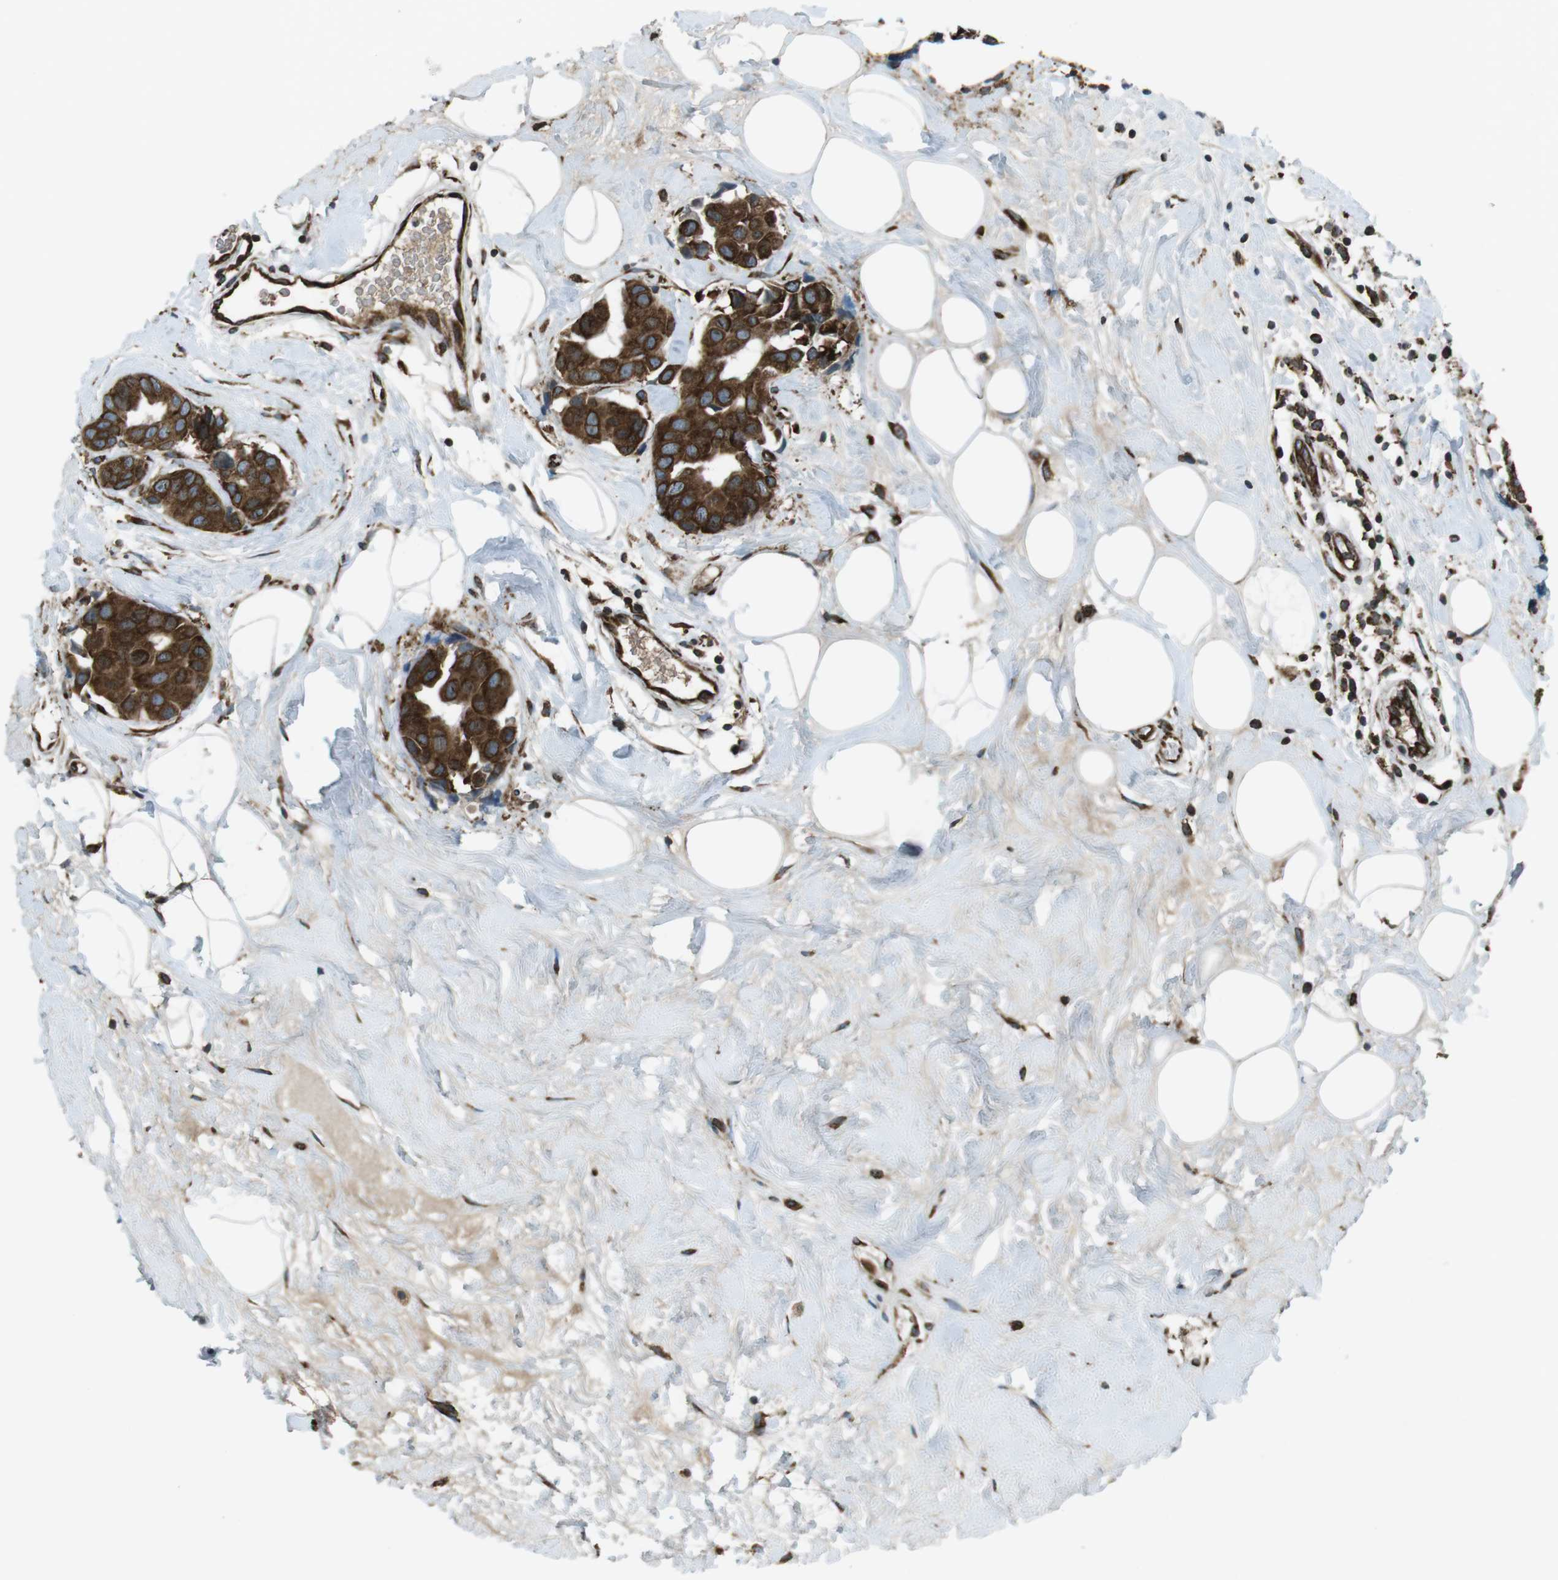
{"staining": {"intensity": "strong", "quantity": ">75%", "location": "cytoplasmic/membranous"}, "tissue": "breast cancer", "cell_type": "Tumor cells", "image_type": "cancer", "snomed": [{"axis": "morphology", "description": "Normal tissue, NOS"}, {"axis": "morphology", "description": "Duct carcinoma"}, {"axis": "topography", "description": "Breast"}], "caption": "This image displays breast cancer stained with immunohistochemistry to label a protein in brown. The cytoplasmic/membranous of tumor cells show strong positivity for the protein. Nuclei are counter-stained blue.", "gene": "KTN1", "patient": {"sex": "female", "age": 39}}